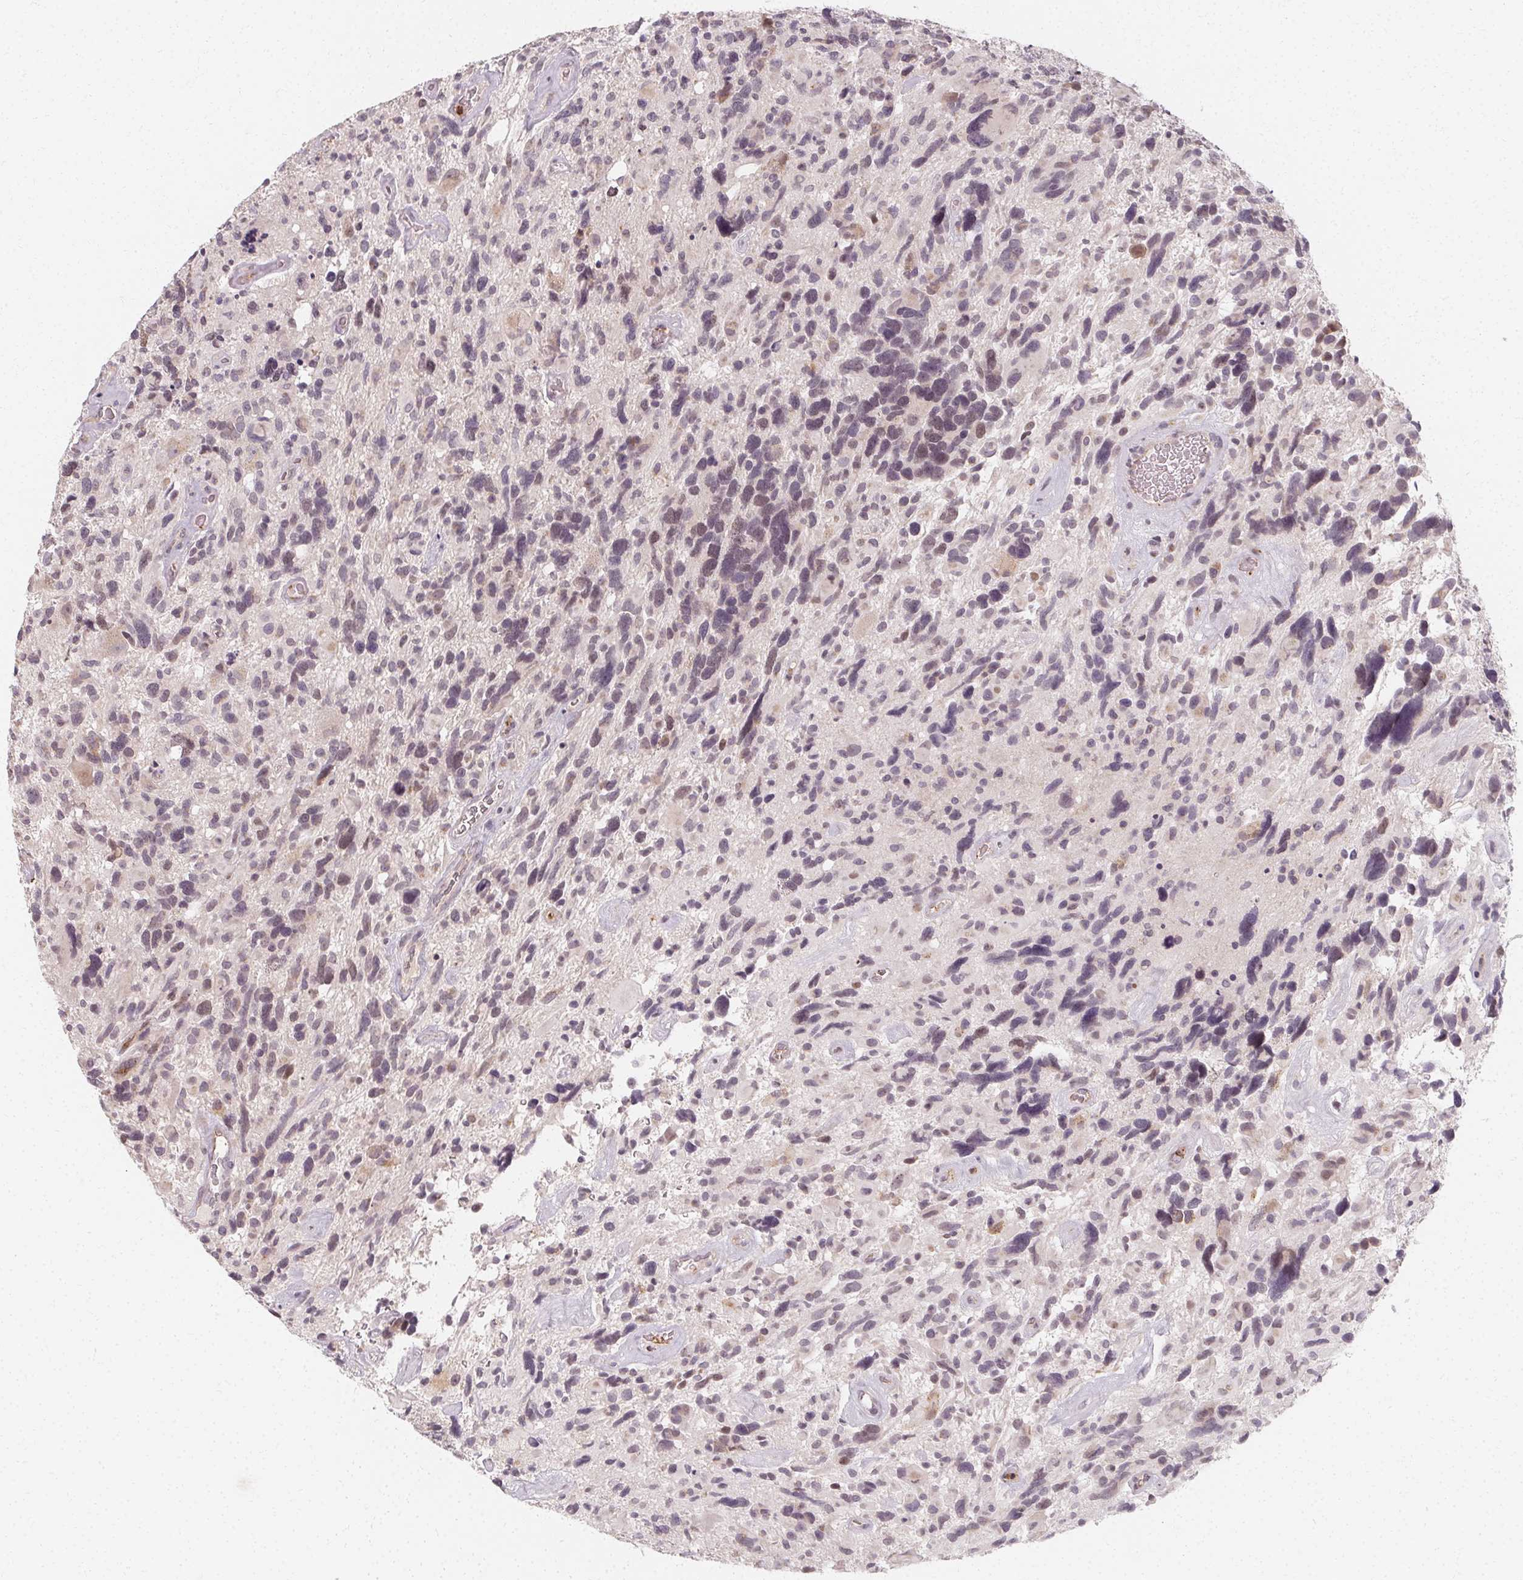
{"staining": {"intensity": "weak", "quantity": "<25%", "location": "nuclear"}, "tissue": "glioma", "cell_type": "Tumor cells", "image_type": "cancer", "snomed": [{"axis": "morphology", "description": "Glioma, malignant, High grade"}, {"axis": "topography", "description": "Brain"}], "caption": "The histopathology image shows no staining of tumor cells in glioma.", "gene": "CLCNKB", "patient": {"sex": "male", "age": 49}}